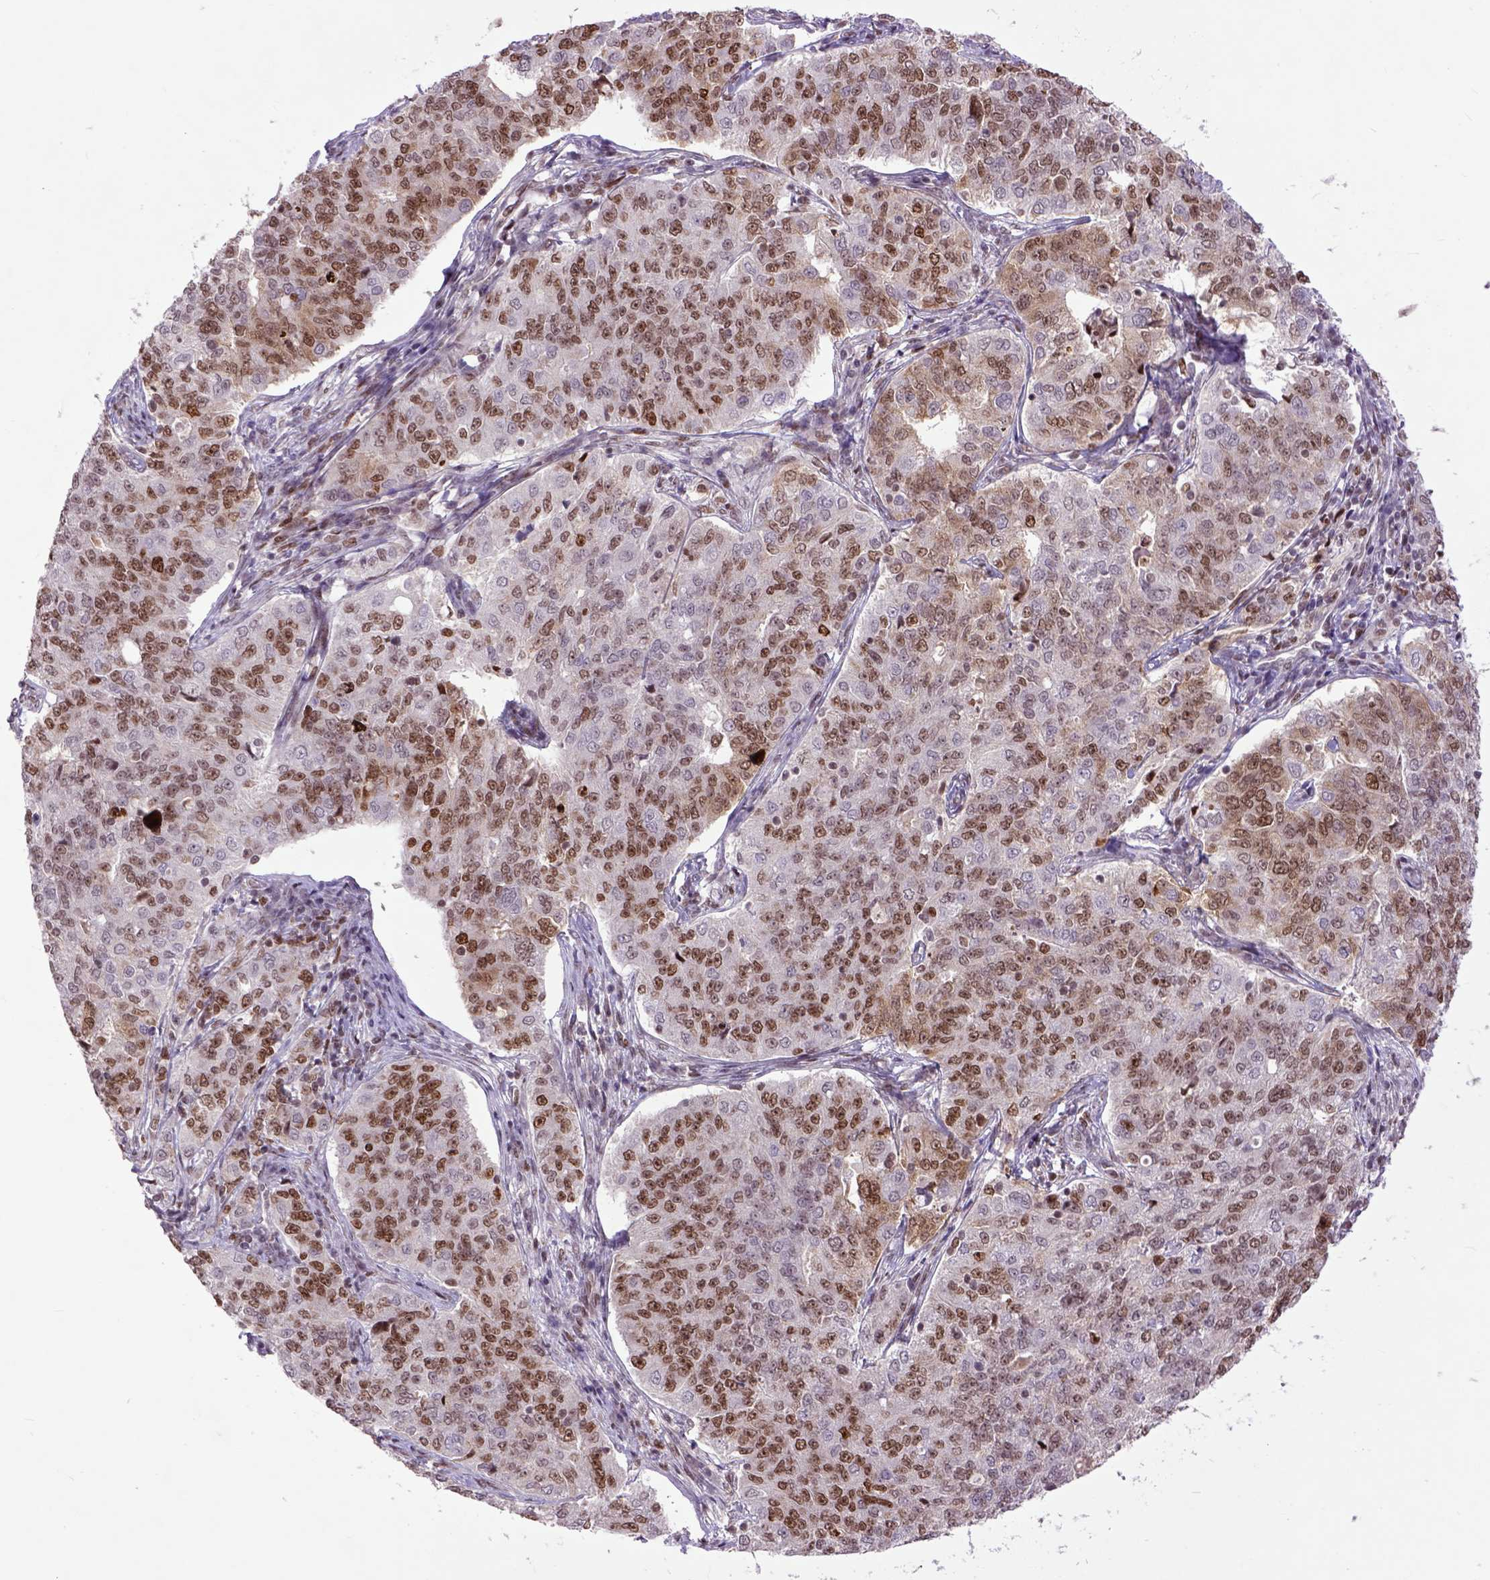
{"staining": {"intensity": "moderate", "quantity": ">75%", "location": "cytoplasmic/membranous"}, "tissue": "endometrial cancer", "cell_type": "Tumor cells", "image_type": "cancer", "snomed": [{"axis": "morphology", "description": "Adenocarcinoma, NOS"}, {"axis": "topography", "description": "Endometrium"}], "caption": "The micrograph displays a brown stain indicating the presence of a protein in the cytoplasmic/membranous of tumor cells in endometrial cancer (adenocarcinoma).", "gene": "RCC2", "patient": {"sex": "female", "age": 43}}